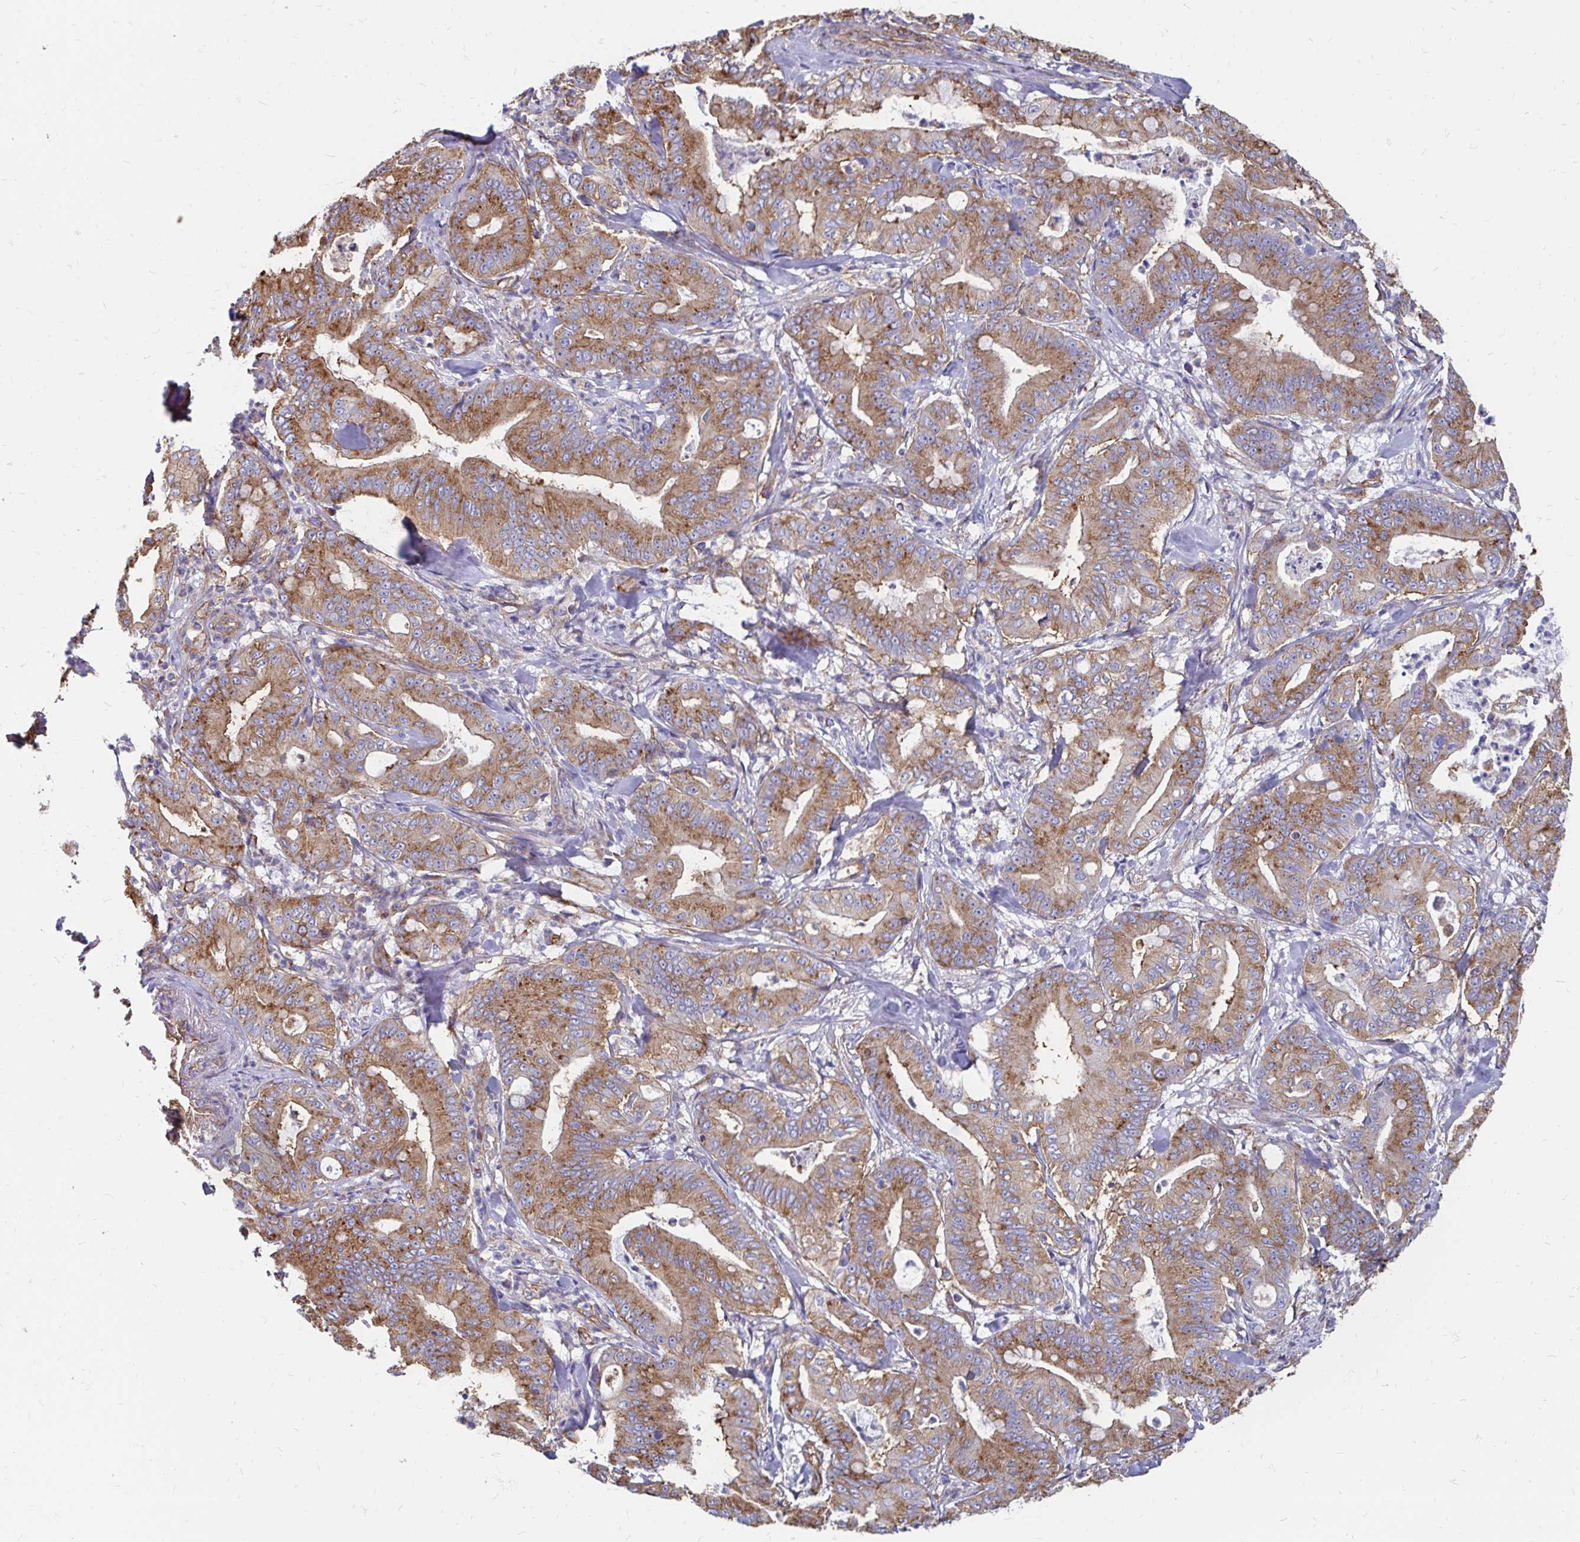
{"staining": {"intensity": "moderate", "quantity": ">75%", "location": "cytoplasmic/membranous"}, "tissue": "pancreatic cancer", "cell_type": "Tumor cells", "image_type": "cancer", "snomed": [{"axis": "morphology", "description": "Adenocarcinoma, NOS"}, {"axis": "topography", "description": "Pancreas"}], "caption": "Adenocarcinoma (pancreatic) stained with DAB immunohistochemistry (IHC) exhibits medium levels of moderate cytoplasmic/membranous staining in approximately >75% of tumor cells. (Brightfield microscopy of DAB IHC at high magnification).", "gene": "CLTC", "patient": {"sex": "male", "age": 71}}